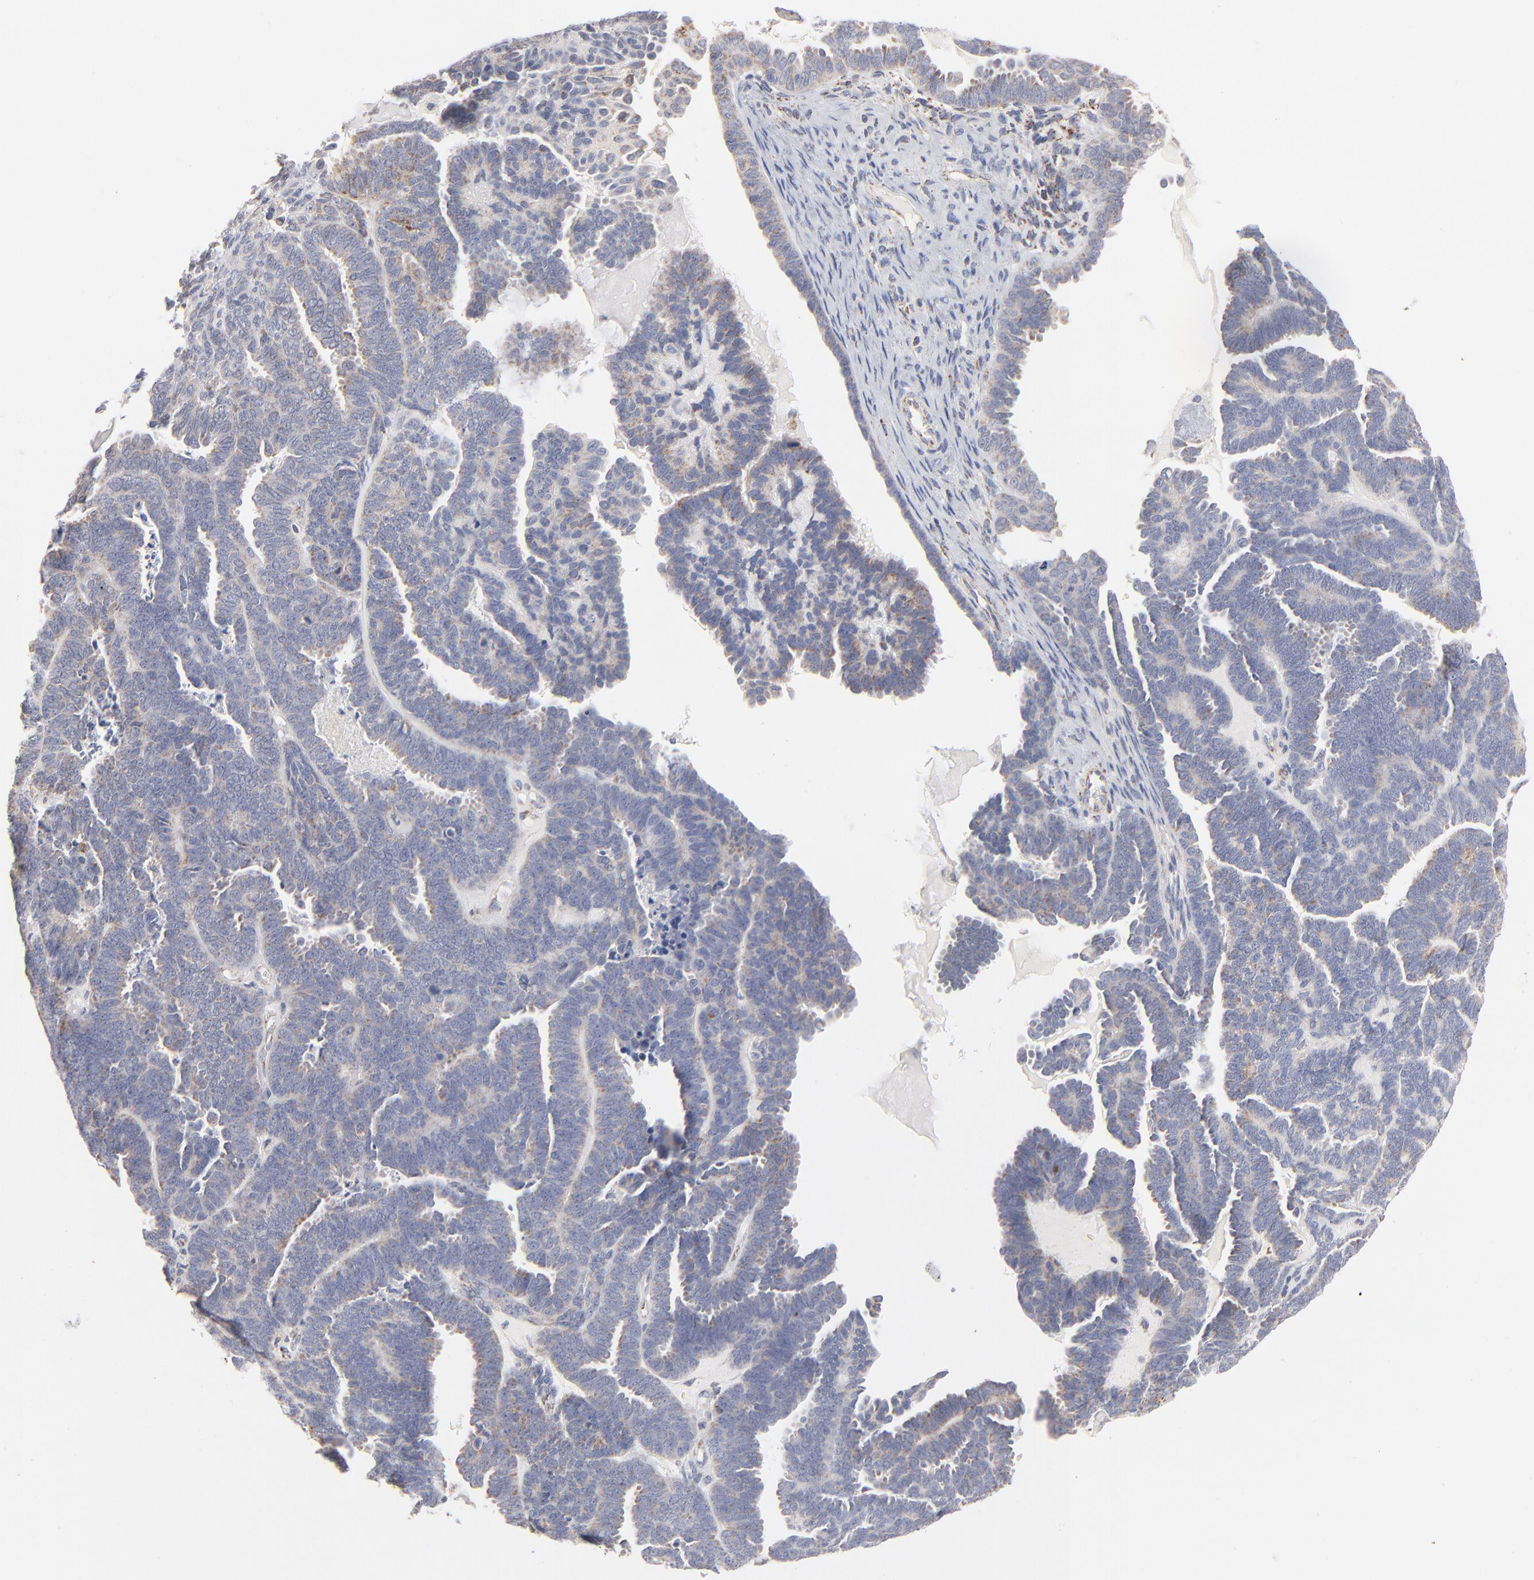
{"staining": {"intensity": "moderate", "quantity": "25%-75%", "location": "cytoplasmic/membranous"}, "tissue": "endometrial cancer", "cell_type": "Tumor cells", "image_type": "cancer", "snomed": [{"axis": "morphology", "description": "Neoplasm, malignant, NOS"}, {"axis": "topography", "description": "Endometrium"}], "caption": "A photomicrograph of human endometrial cancer (neoplasm (malignant)) stained for a protein exhibits moderate cytoplasmic/membranous brown staining in tumor cells. The staining is performed using DAB brown chromogen to label protein expression. The nuclei are counter-stained blue using hematoxylin.", "gene": "MRPL58", "patient": {"sex": "female", "age": 74}}